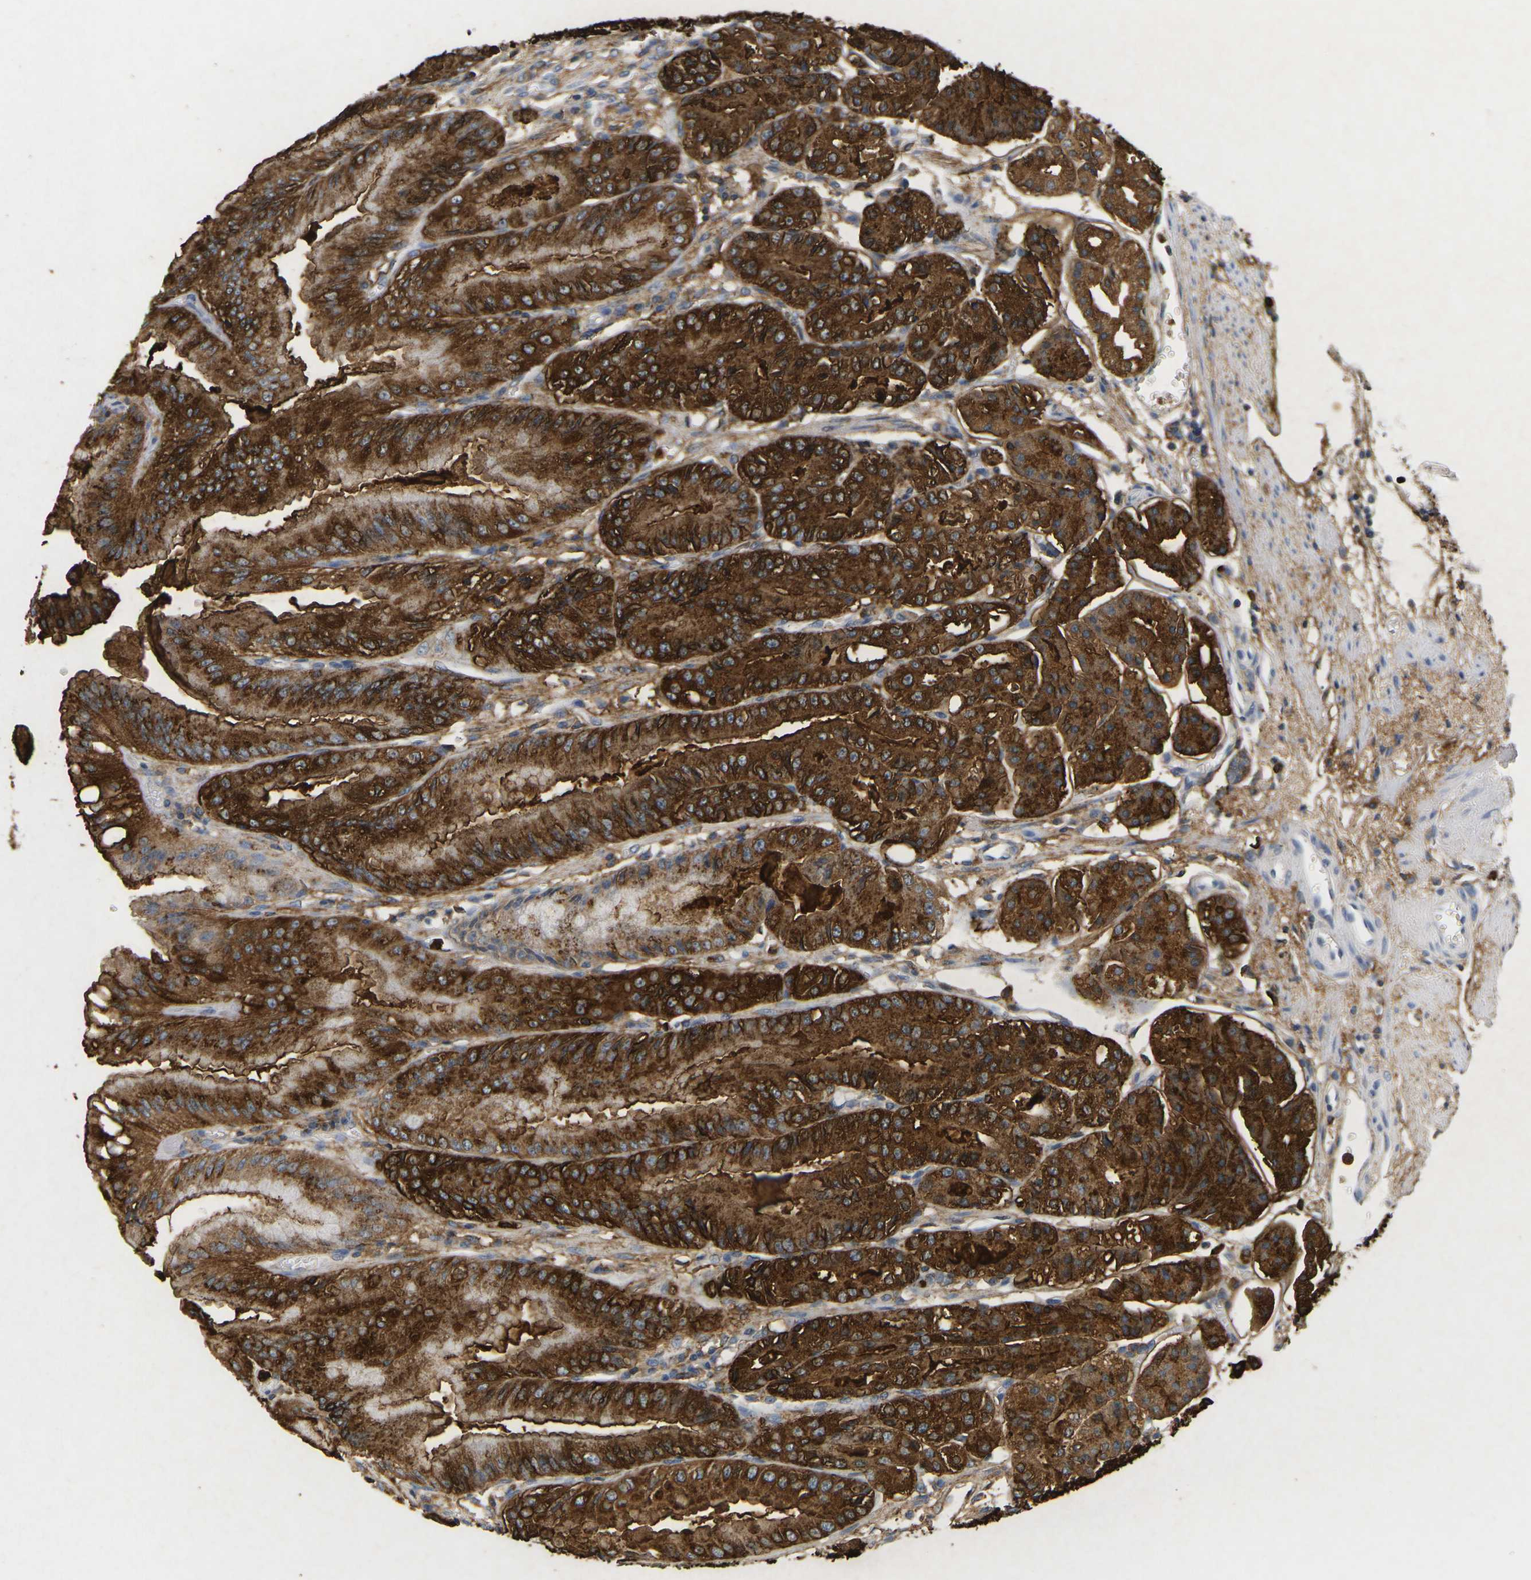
{"staining": {"intensity": "strong", "quantity": "25%-75%", "location": "cytoplasmic/membranous"}, "tissue": "stomach", "cell_type": "Glandular cells", "image_type": "normal", "snomed": [{"axis": "morphology", "description": "Normal tissue, NOS"}, {"axis": "topography", "description": "Stomach, lower"}], "caption": "Stomach stained with immunohistochemistry (IHC) reveals strong cytoplasmic/membranous expression in about 25%-75% of glandular cells. (IHC, brightfield microscopy, high magnification).", "gene": "ADM", "patient": {"sex": "male", "age": 71}}